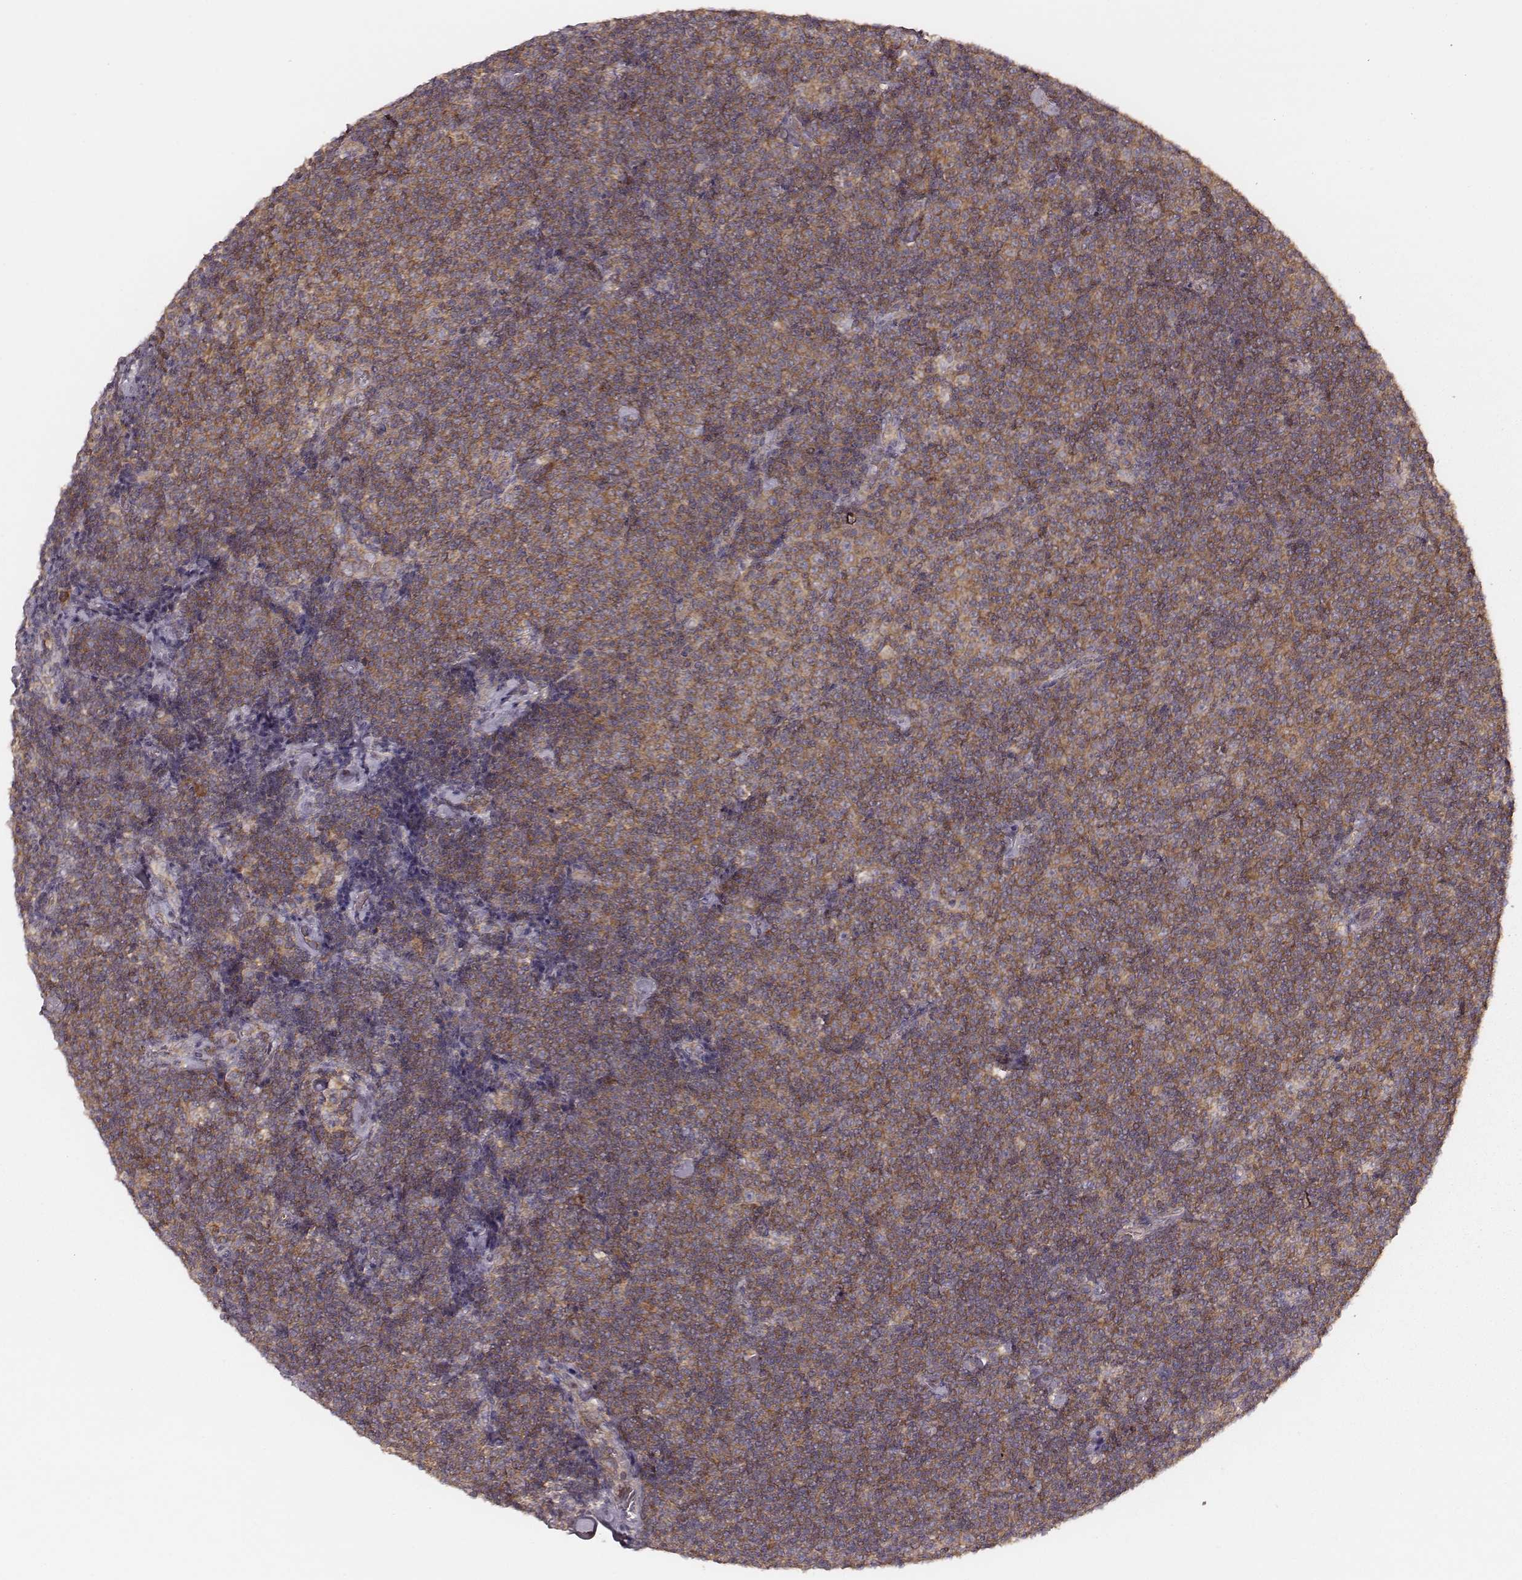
{"staining": {"intensity": "moderate", "quantity": ">75%", "location": "cytoplasmic/membranous"}, "tissue": "lymphoma", "cell_type": "Tumor cells", "image_type": "cancer", "snomed": [{"axis": "morphology", "description": "Malignant lymphoma, non-Hodgkin's type, Low grade"}, {"axis": "topography", "description": "Lymph node"}], "caption": "Immunohistochemistry (IHC) (DAB (3,3'-diaminobenzidine)) staining of human lymphoma exhibits moderate cytoplasmic/membranous protein staining in approximately >75% of tumor cells.", "gene": "CARS1", "patient": {"sex": "male", "age": 81}}